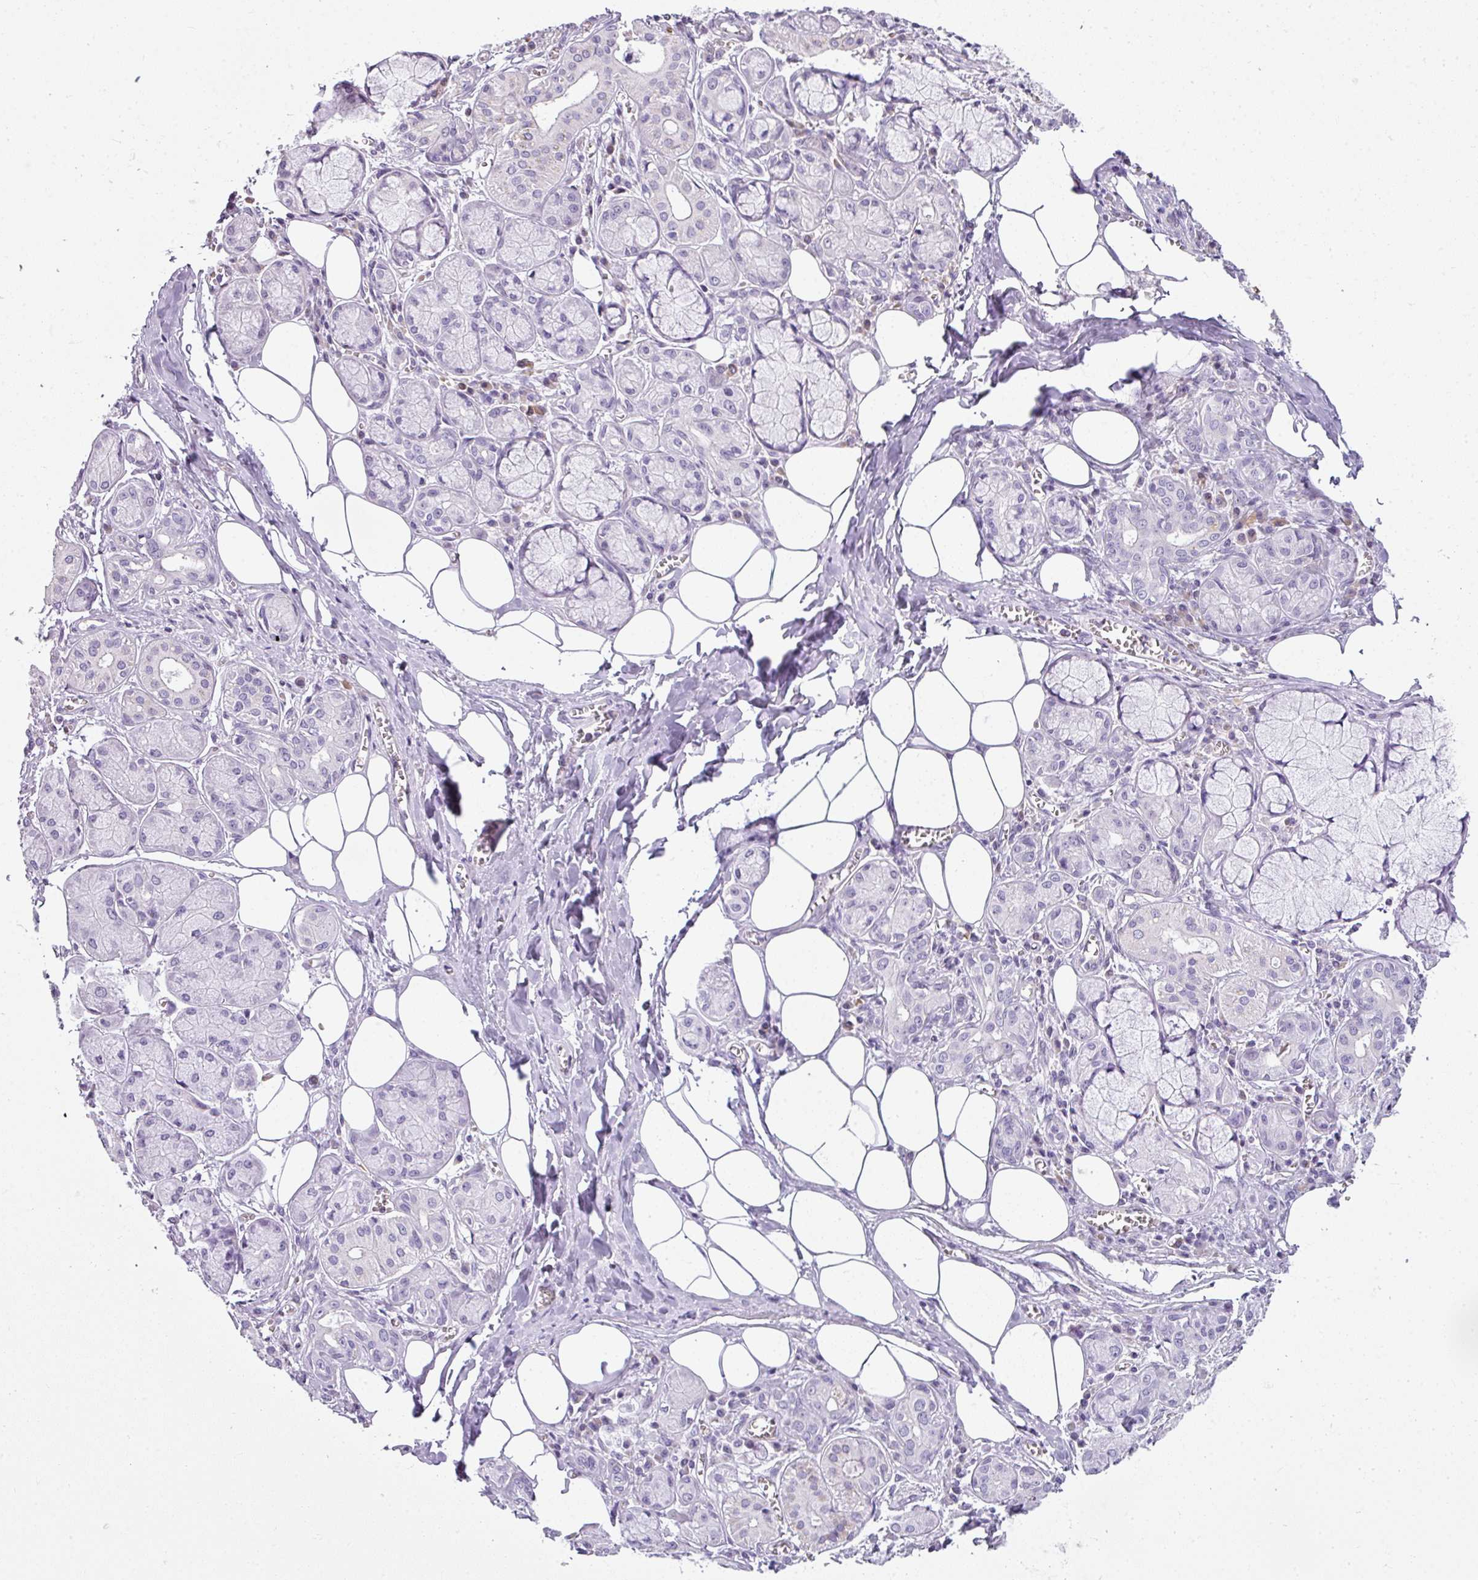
{"staining": {"intensity": "negative", "quantity": "none", "location": "none"}, "tissue": "salivary gland", "cell_type": "Glandular cells", "image_type": "normal", "snomed": [{"axis": "morphology", "description": "Normal tissue, NOS"}, {"axis": "topography", "description": "Salivary gland"}], "caption": "Immunohistochemistry histopathology image of unremarkable salivary gland: salivary gland stained with DAB displays no significant protein expression in glandular cells.", "gene": "STAT5A", "patient": {"sex": "male", "age": 74}}